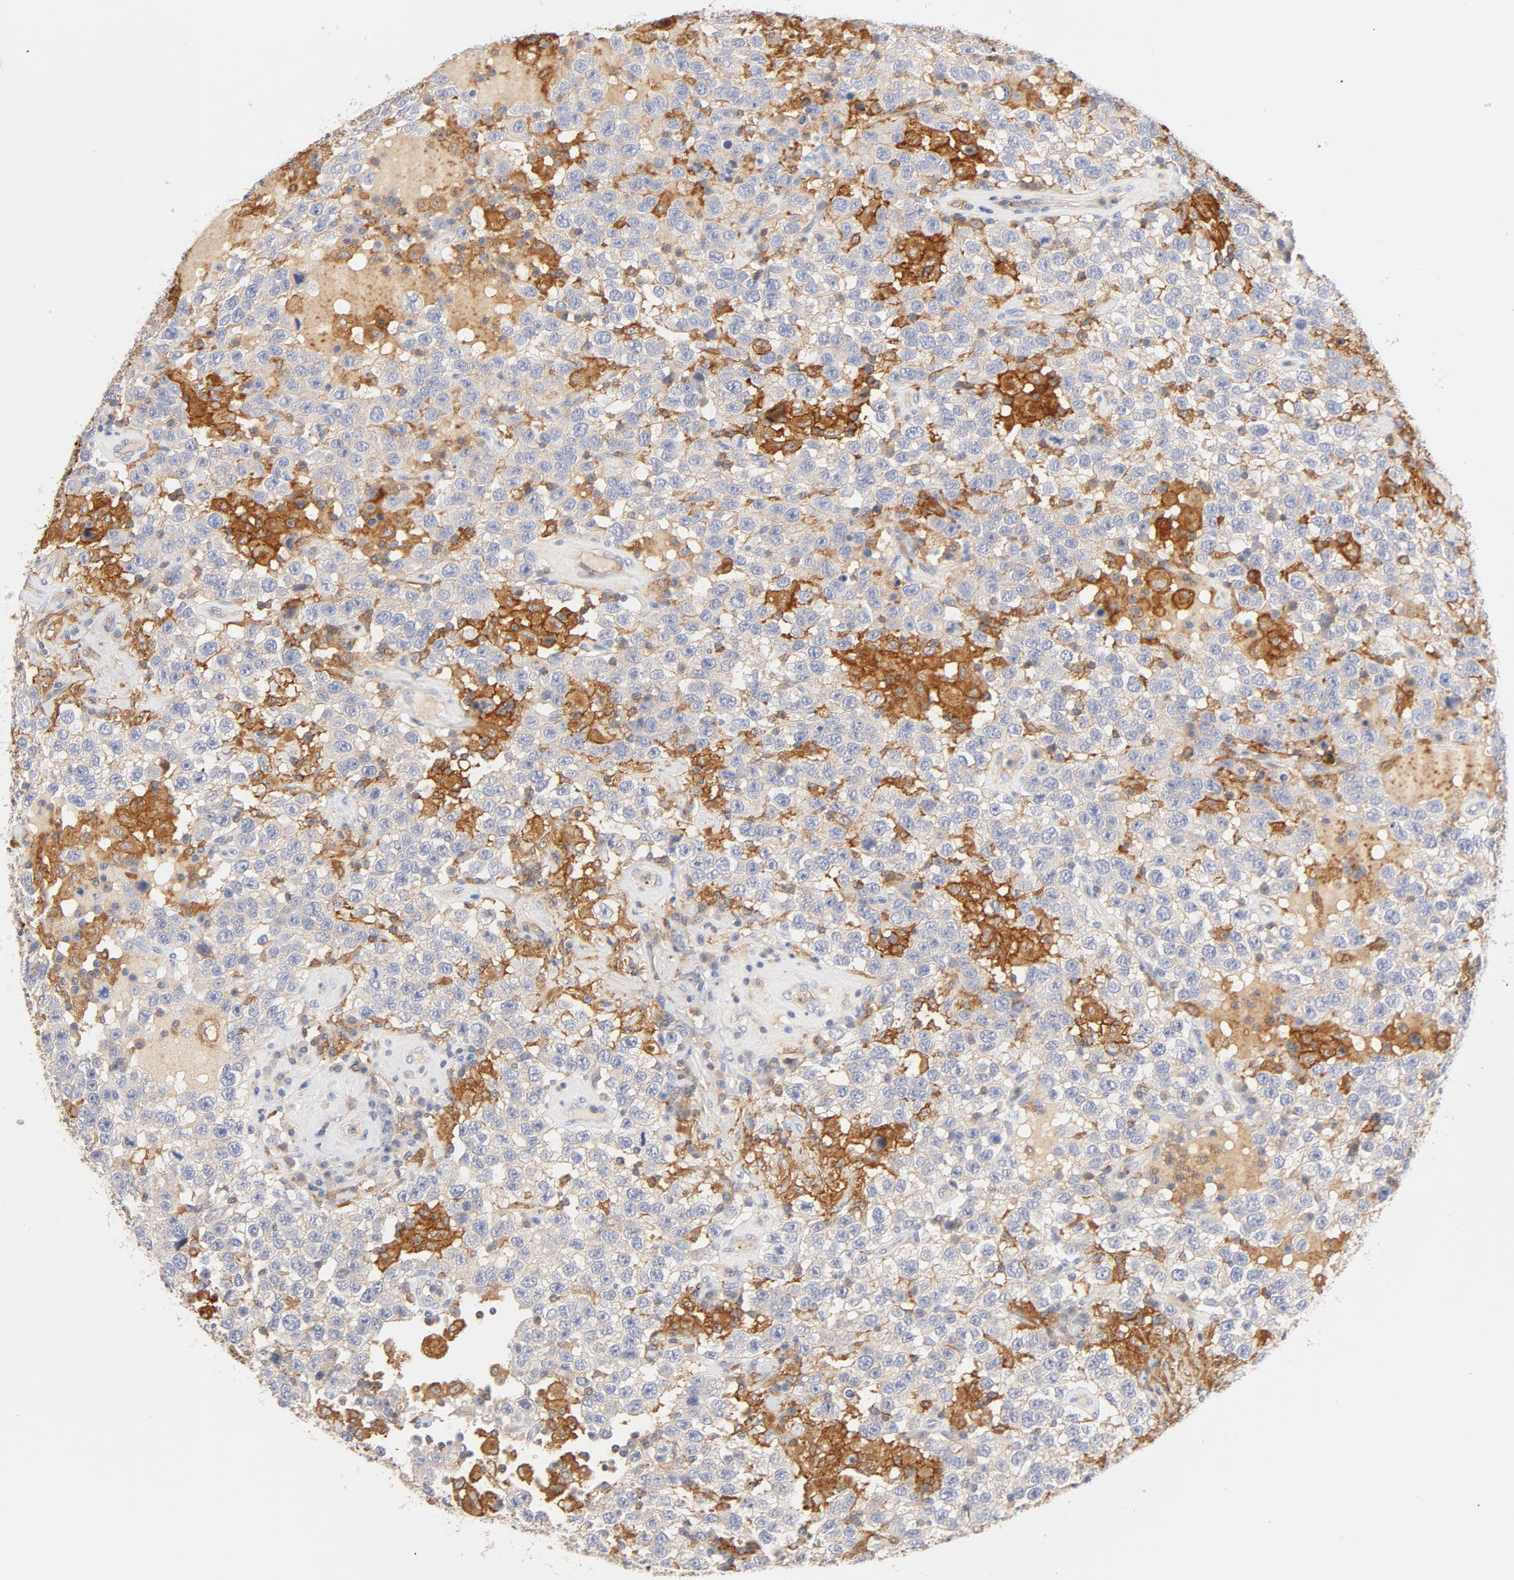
{"staining": {"intensity": "weak", "quantity": ">75%", "location": "cytoplasmic/membranous"}, "tissue": "testis cancer", "cell_type": "Tumor cells", "image_type": "cancer", "snomed": [{"axis": "morphology", "description": "Seminoma, NOS"}, {"axis": "topography", "description": "Testis"}], "caption": "Immunohistochemical staining of human testis cancer (seminoma) demonstrates low levels of weak cytoplasmic/membranous protein positivity in about >75% of tumor cells.", "gene": "SRC", "patient": {"sex": "male", "age": 41}}